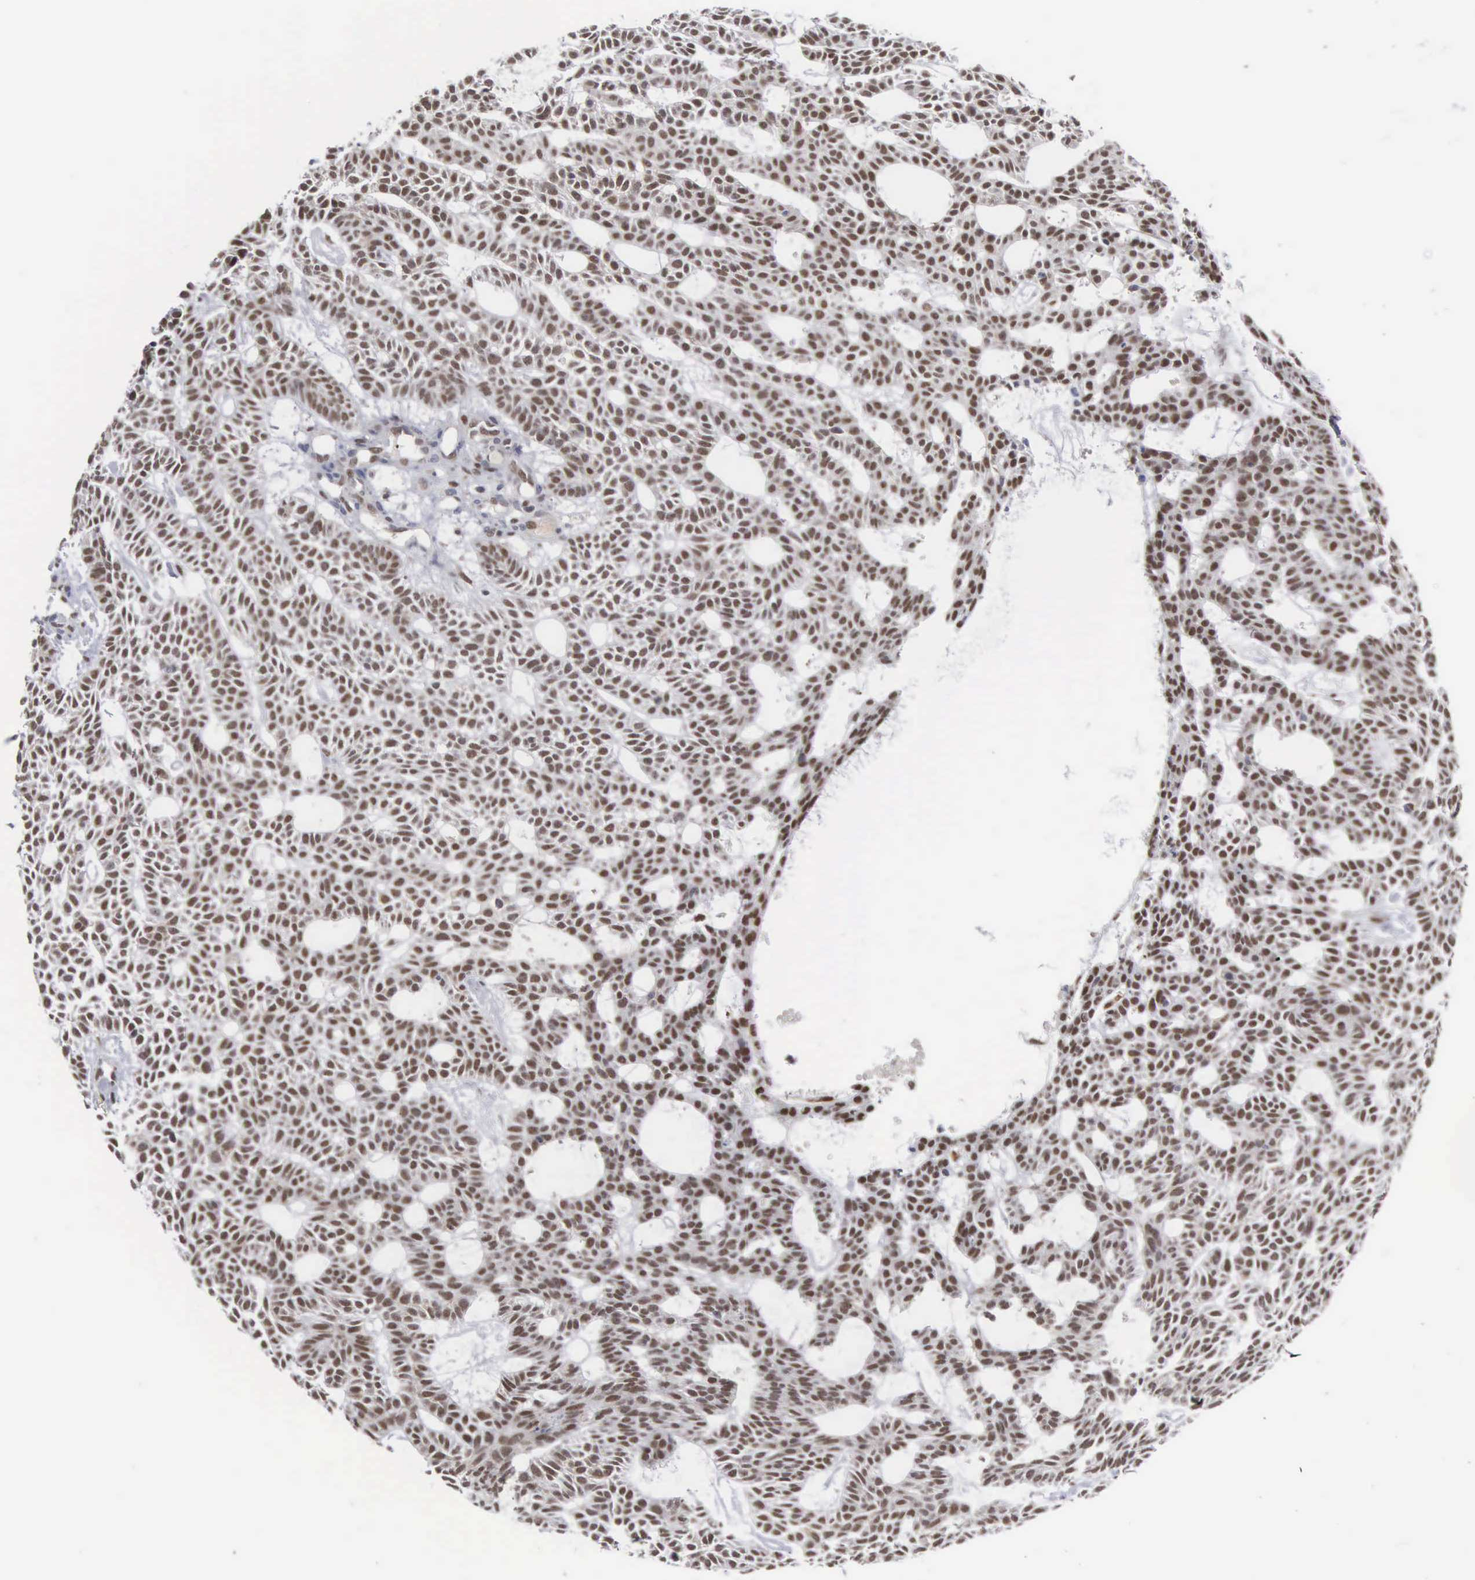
{"staining": {"intensity": "moderate", "quantity": ">75%", "location": "nuclear"}, "tissue": "skin cancer", "cell_type": "Tumor cells", "image_type": "cancer", "snomed": [{"axis": "morphology", "description": "Basal cell carcinoma"}, {"axis": "topography", "description": "Skin"}], "caption": "Skin basal cell carcinoma was stained to show a protein in brown. There is medium levels of moderate nuclear positivity in approximately >75% of tumor cells.", "gene": "TRMT5", "patient": {"sex": "male", "age": 75}}